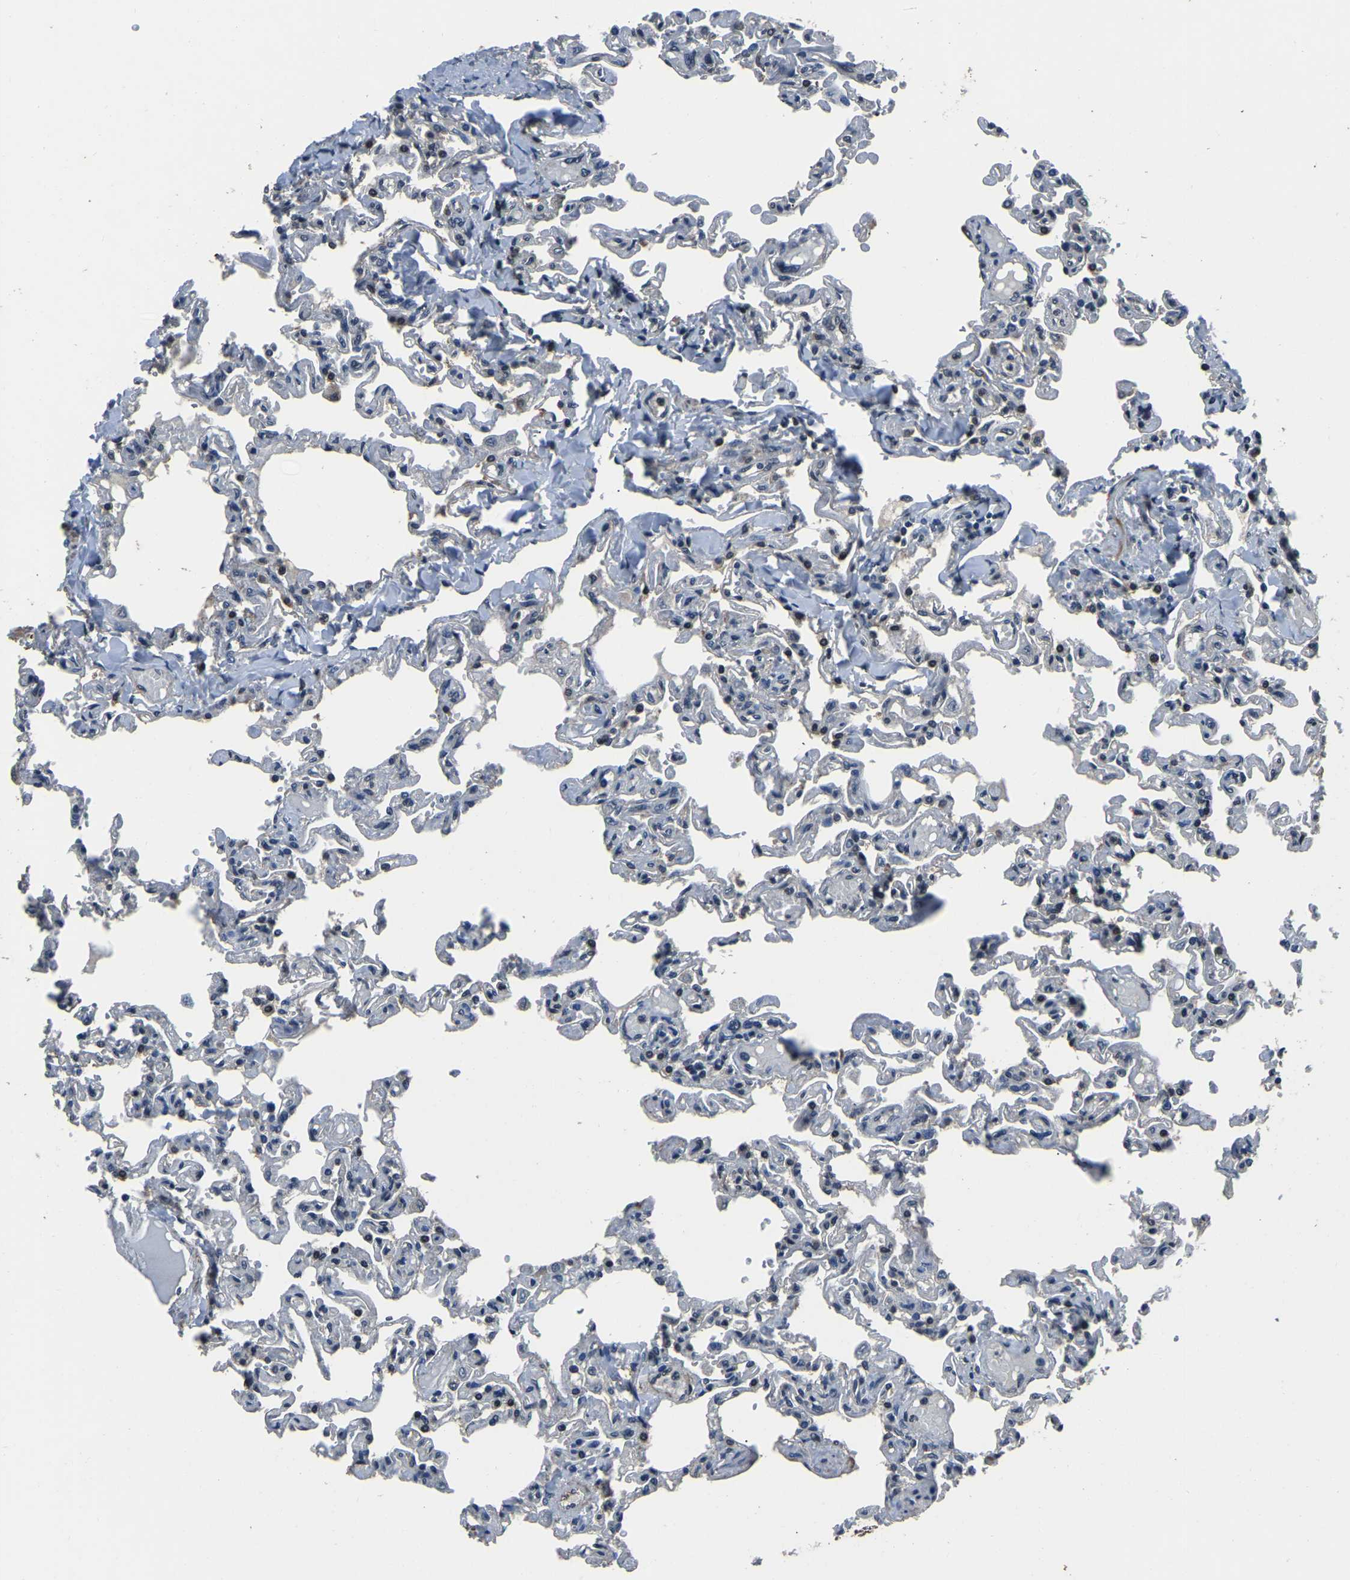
{"staining": {"intensity": "moderate", "quantity": "<25%", "location": "nuclear"}, "tissue": "lung", "cell_type": "Alveolar cells", "image_type": "normal", "snomed": [{"axis": "morphology", "description": "Normal tissue, NOS"}, {"axis": "topography", "description": "Lung"}], "caption": "Alveolar cells display moderate nuclear positivity in about <25% of cells in unremarkable lung. (DAB (3,3'-diaminobenzidine) = brown stain, brightfield microscopy at high magnification).", "gene": "ANKIB1", "patient": {"sex": "male", "age": 21}}